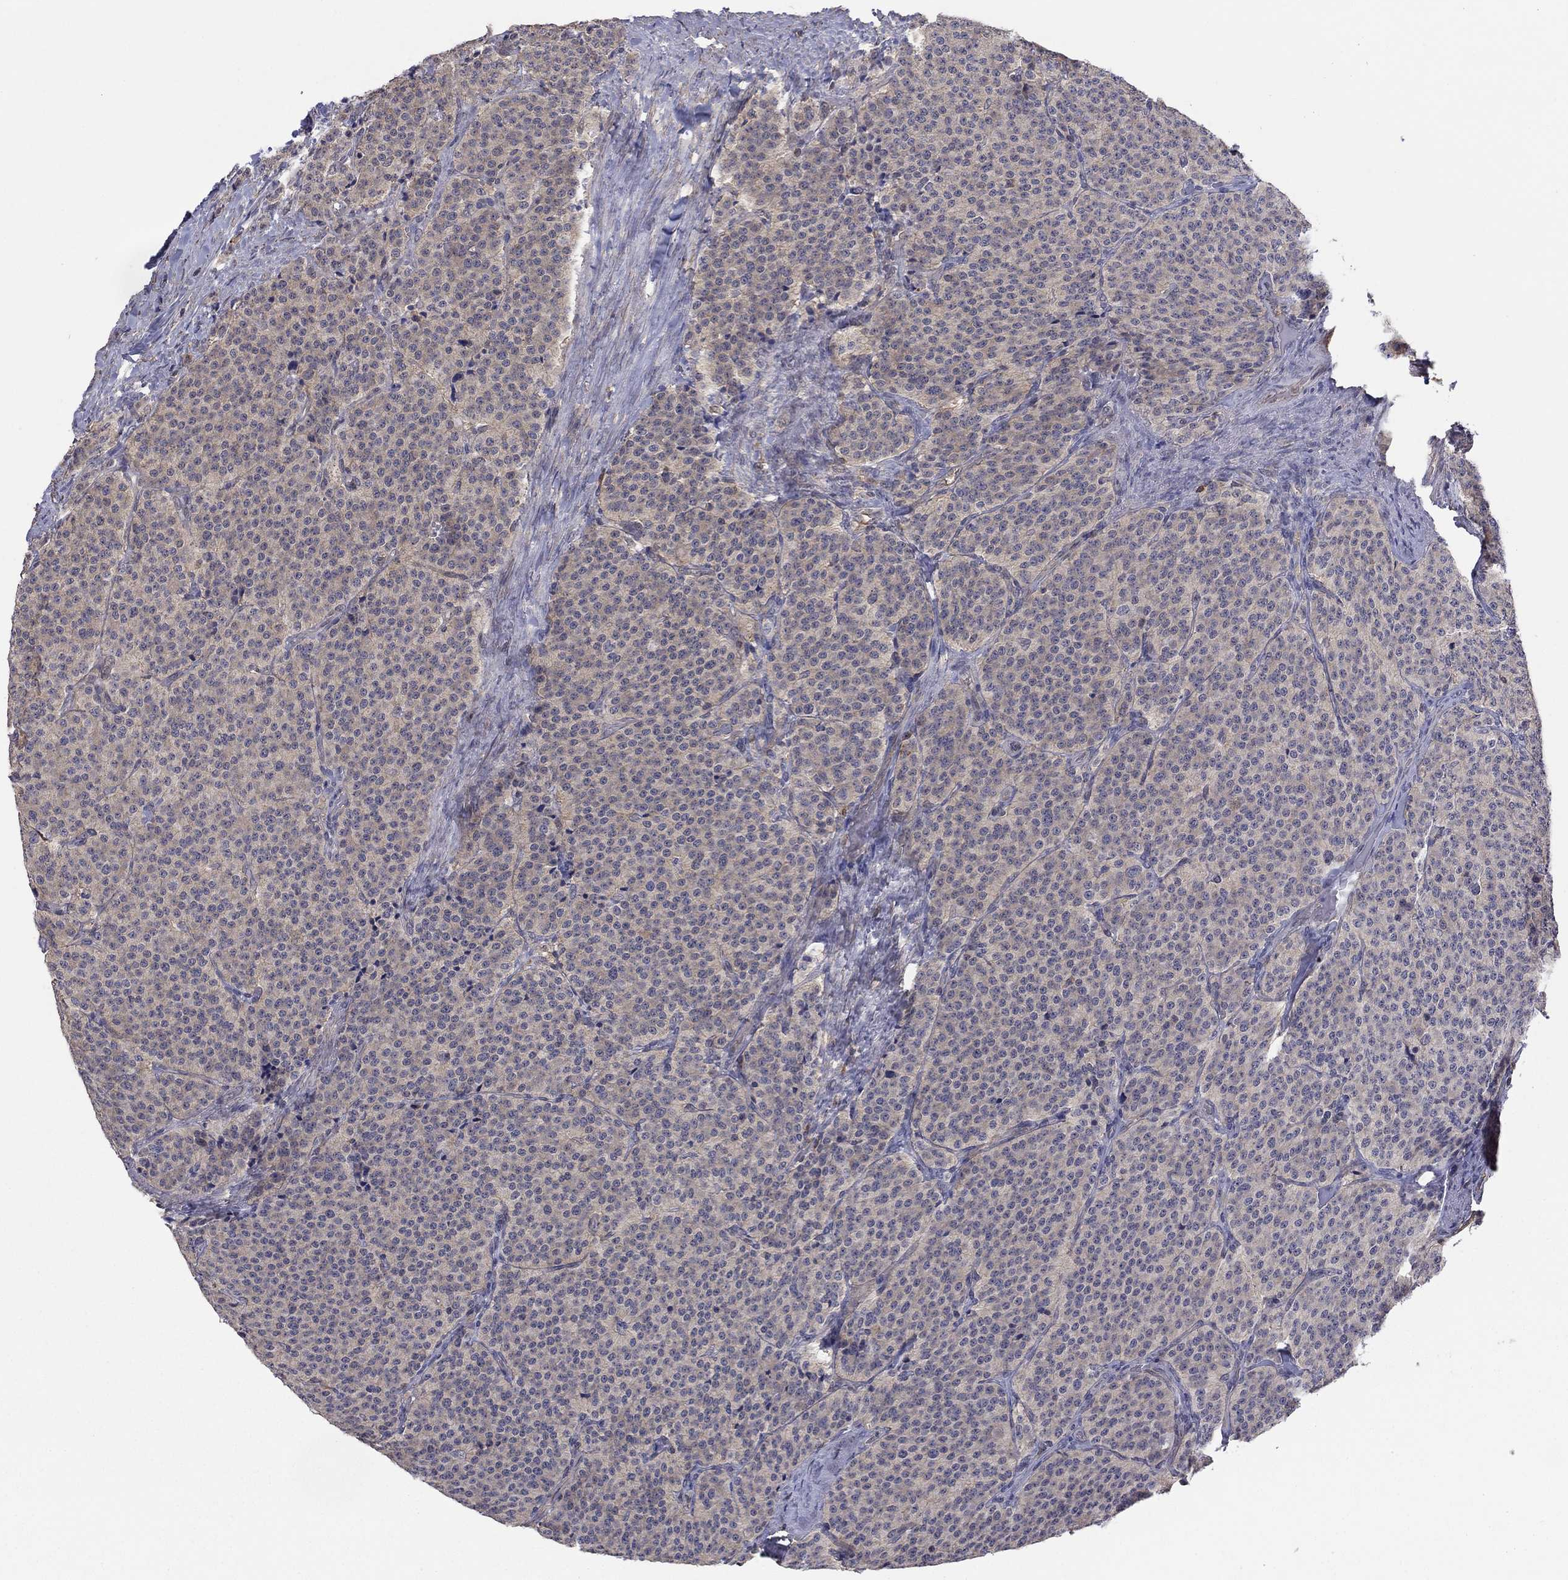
{"staining": {"intensity": "weak", "quantity": "25%-75%", "location": "cytoplasmic/membranous"}, "tissue": "carcinoid", "cell_type": "Tumor cells", "image_type": "cancer", "snomed": [{"axis": "morphology", "description": "Carcinoid, malignant, NOS"}, {"axis": "topography", "description": "Small intestine"}], "caption": "IHC photomicrograph of human carcinoid (malignant) stained for a protein (brown), which exhibits low levels of weak cytoplasmic/membranous positivity in about 25%-75% of tumor cells.", "gene": "RNF114", "patient": {"sex": "female", "age": 58}}